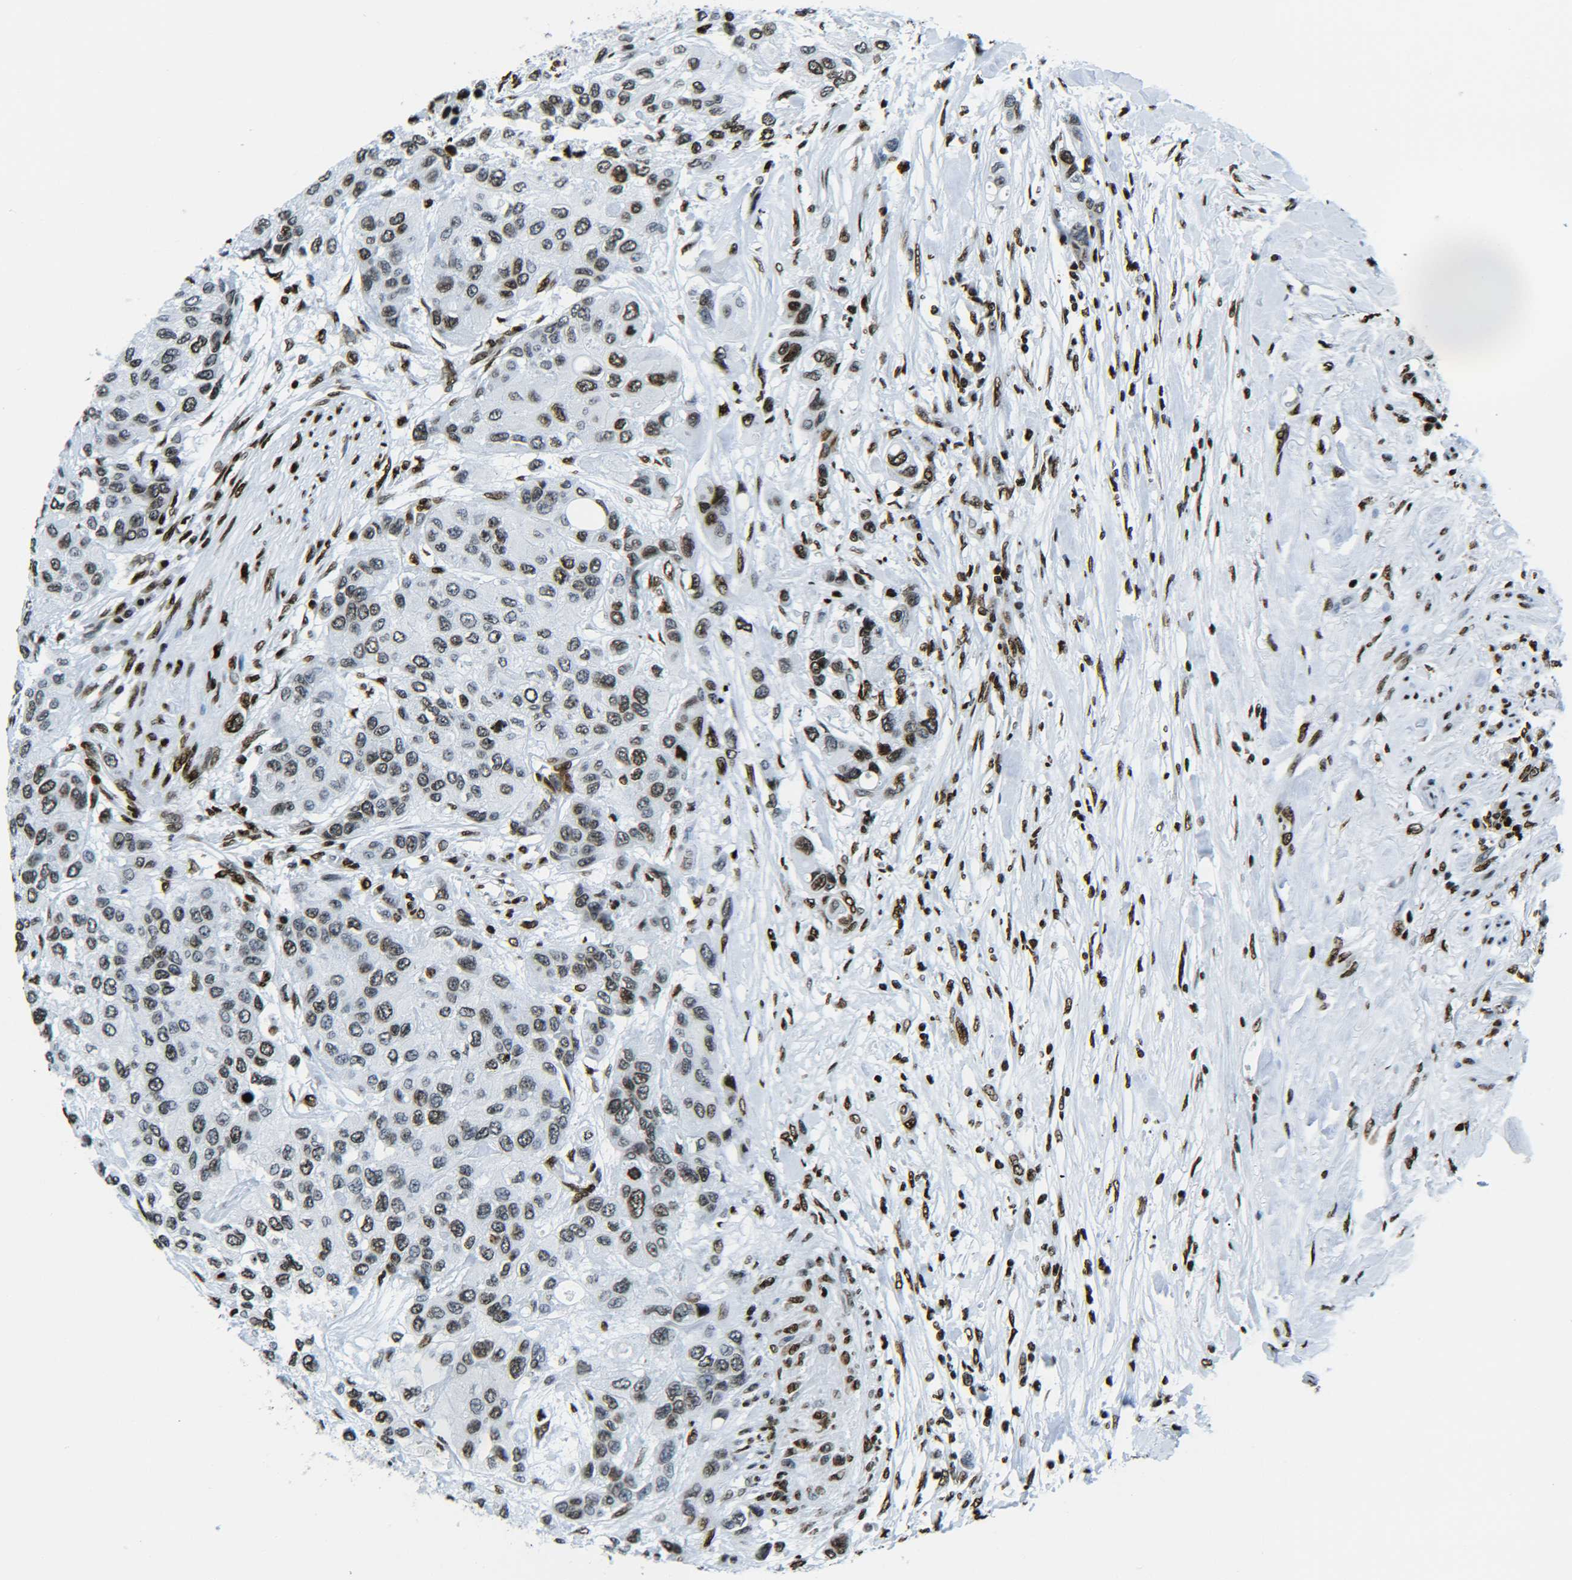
{"staining": {"intensity": "moderate", "quantity": "25%-75%", "location": "nuclear"}, "tissue": "urothelial cancer", "cell_type": "Tumor cells", "image_type": "cancer", "snomed": [{"axis": "morphology", "description": "Urothelial carcinoma, High grade"}, {"axis": "topography", "description": "Urinary bladder"}], "caption": "High-power microscopy captured an immunohistochemistry micrograph of urothelial cancer, revealing moderate nuclear positivity in approximately 25%-75% of tumor cells. (brown staining indicates protein expression, while blue staining denotes nuclei).", "gene": "H2AX", "patient": {"sex": "female", "age": 56}}